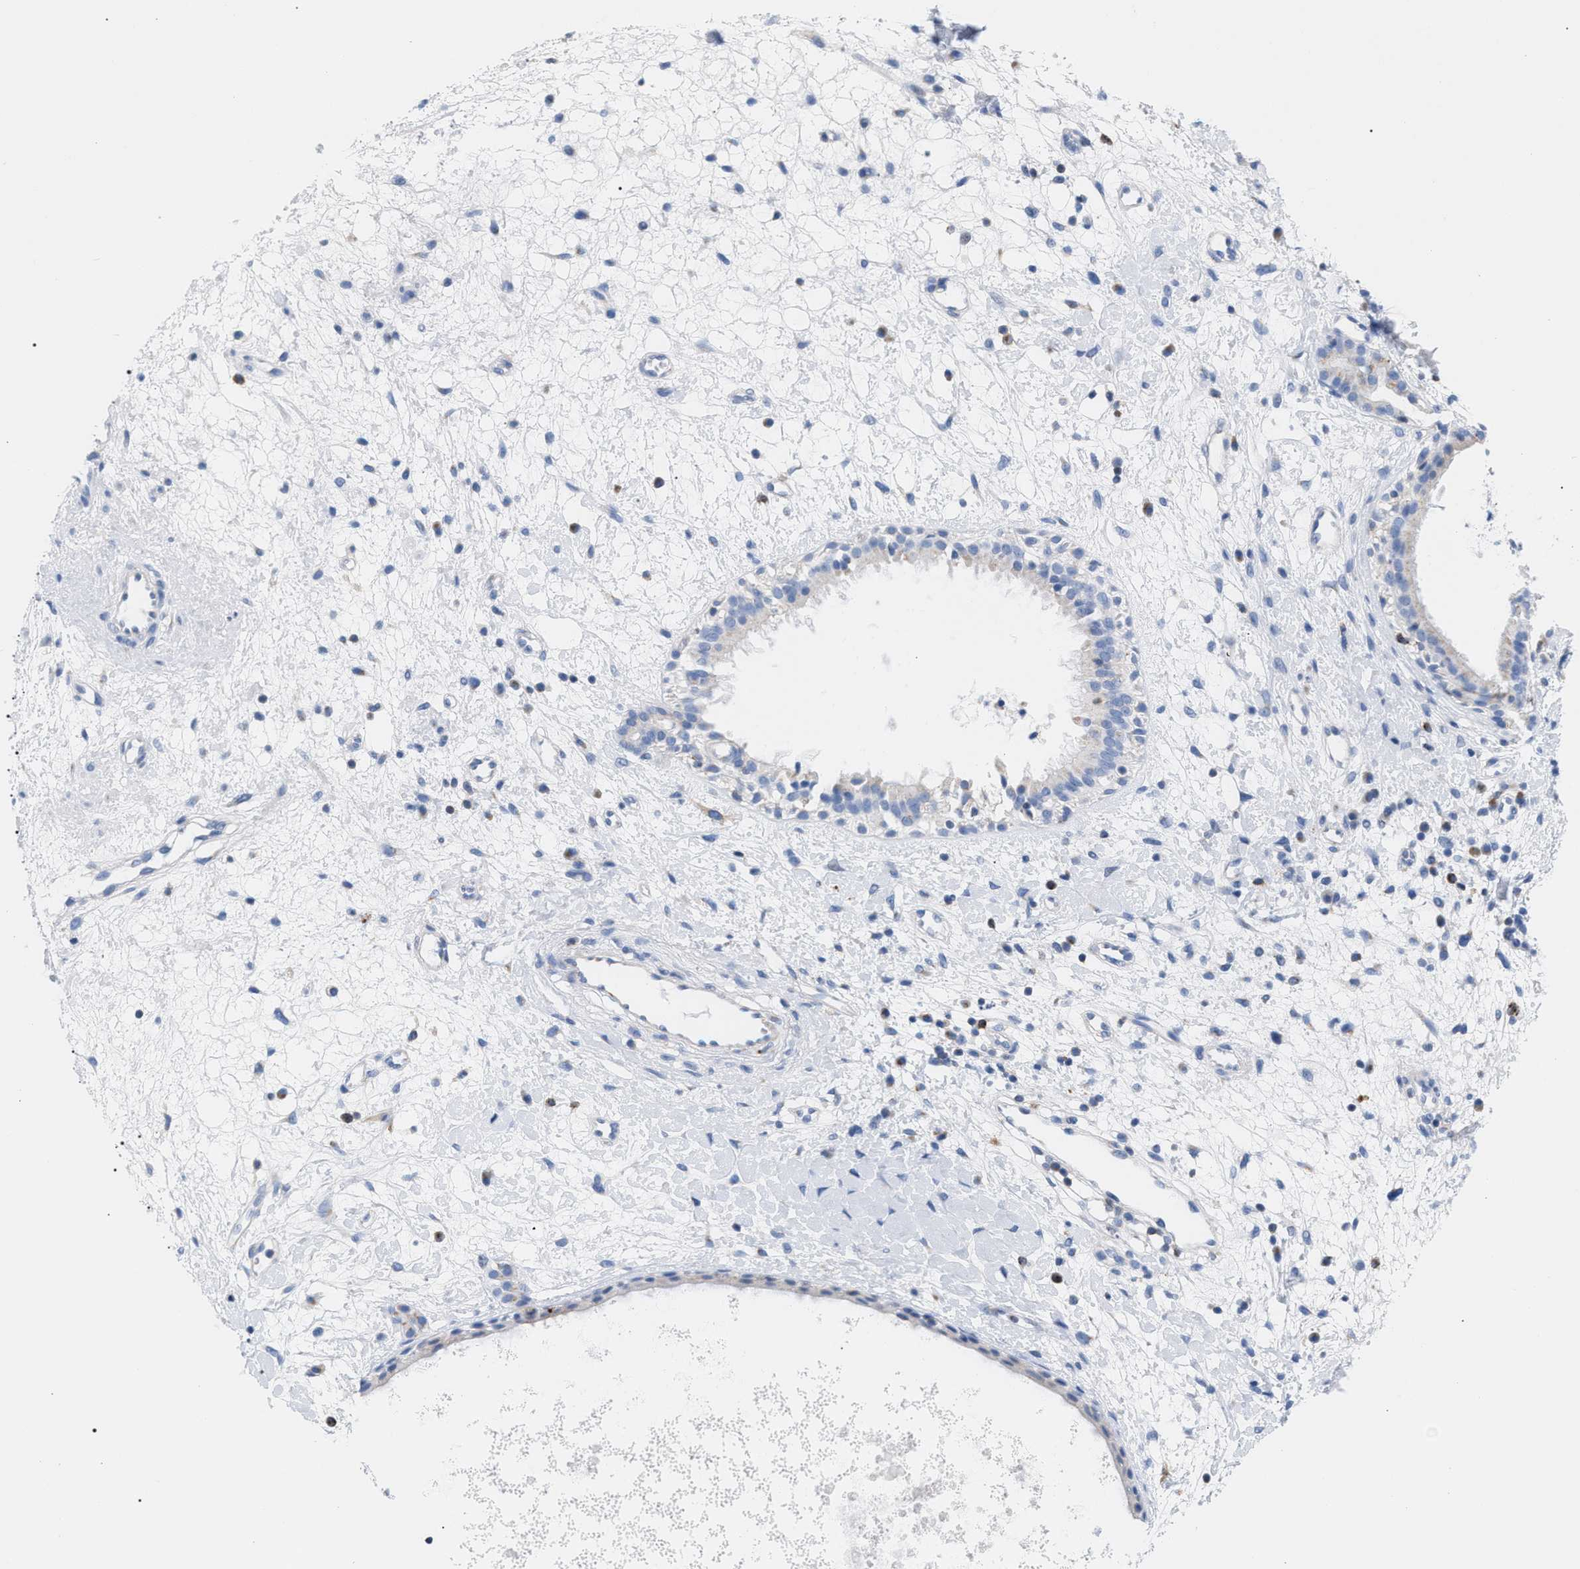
{"staining": {"intensity": "negative", "quantity": "none", "location": "none"}, "tissue": "nasopharynx", "cell_type": "Respiratory epithelial cells", "image_type": "normal", "snomed": [{"axis": "morphology", "description": "Normal tissue, NOS"}, {"axis": "topography", "description": "Nasopharynx"}], "caption": "The micrograph displays no significant positivity in respiratory epithelial cells of nasopharynx. (Immunohistochemistry, brightfield microscopy, high magnification).", "gene": "TACC3", "patient": {"sex": "male", "age": 22}}